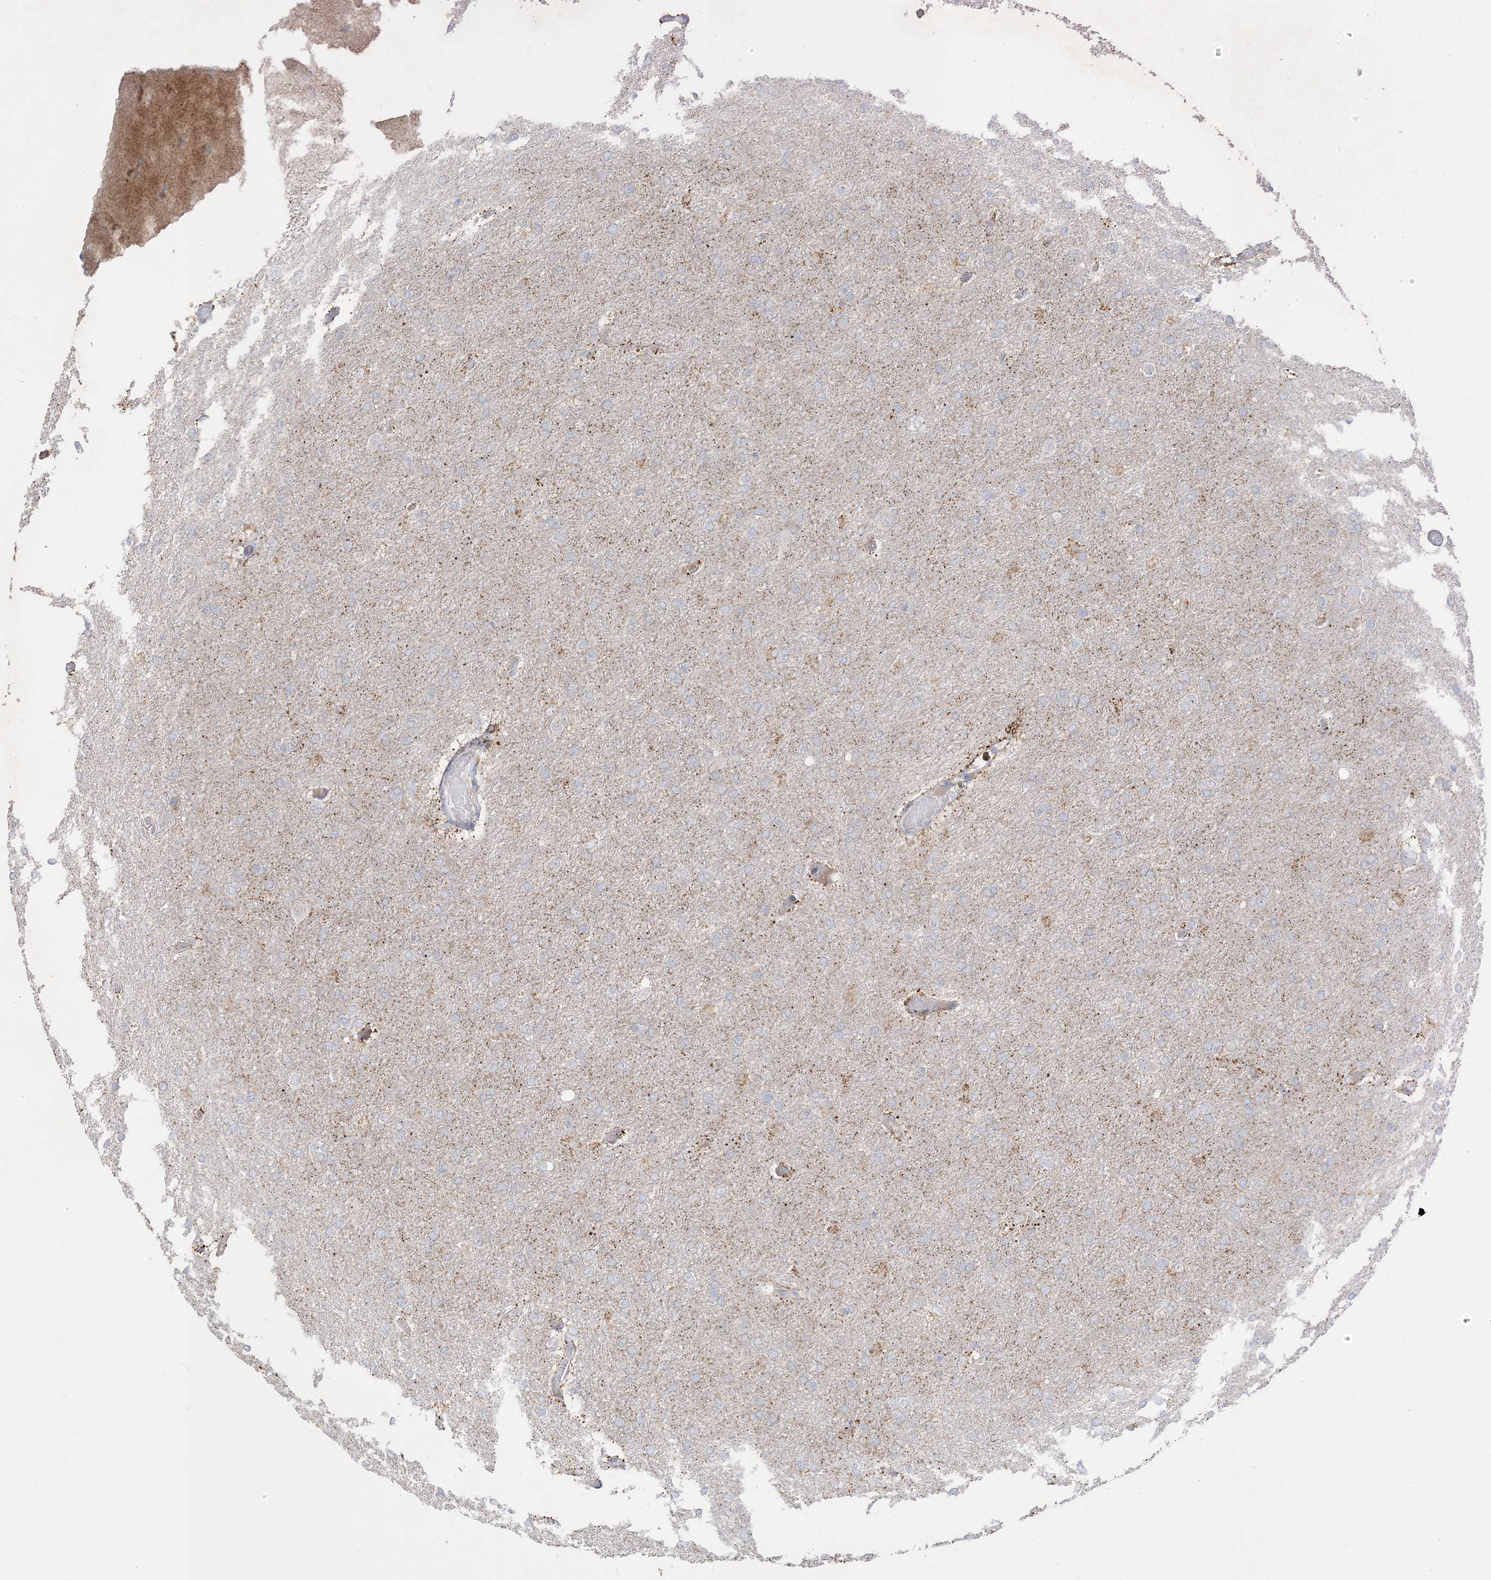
{"staining": {"intensity": "negative", "quantity": "none", "location": "none"}, "tissue": "glioma", "cell_type": "Tumor cells", "image_type": "cancer", "snomed": [{"axis": "morphology", "description": "Glioma, malignant, High grade"}, {"axis": "topography", "description": "Cerebral cortex"}], "caption": "Glioma was stained to show a protein in brown. There is no significant expression in tumor cells.", "gene": "BHLHE40", "patient": {"sex": "female", "age": 36}}